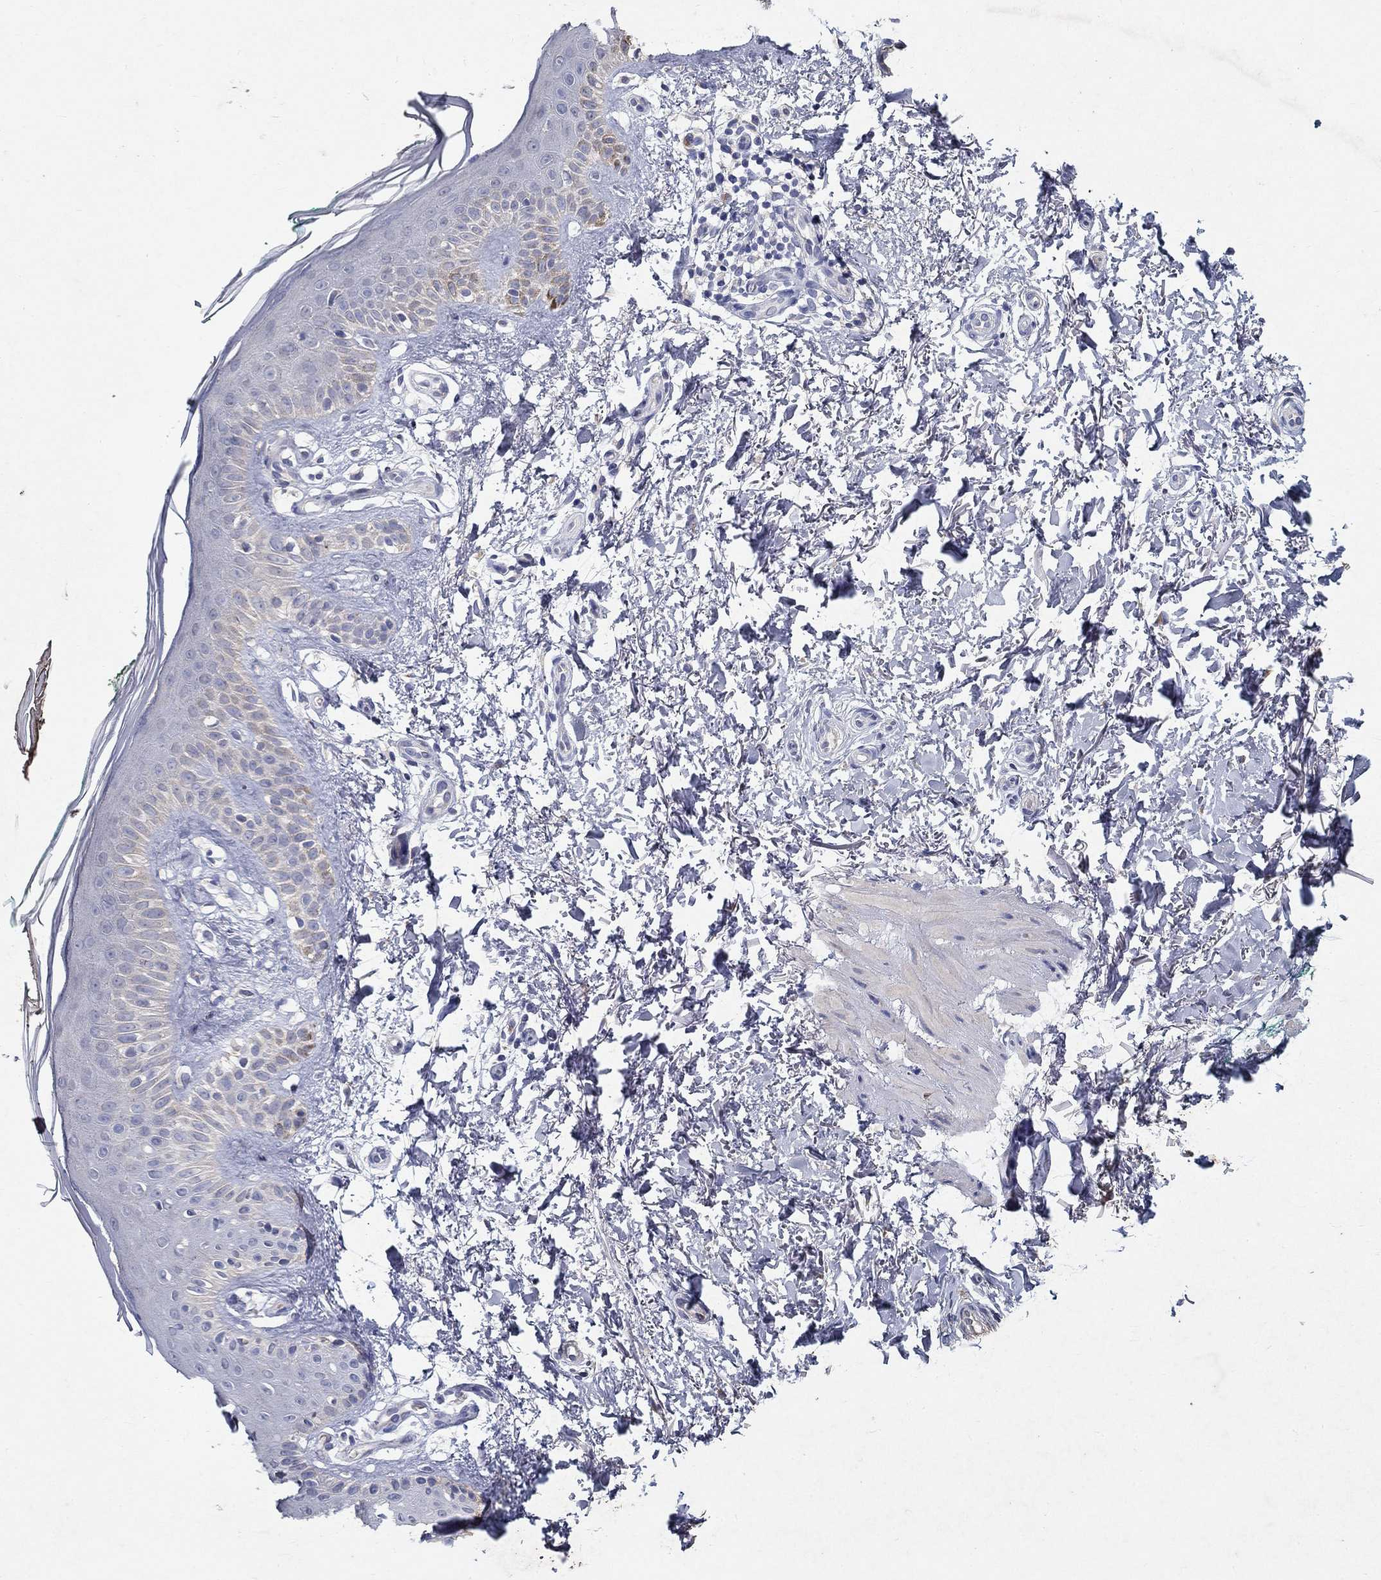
{"staining": {"intensity": "negative", "quantity": "none", "location": "none"}, "tissue": "skin", "cell_type": "Fibroblasts", "image_type": "normal", "snomed": [{"axis": "morphology", "description": "Normal tissue, NOS"}, {"axis": "morphology", "description": "Inflammation, NOS"}, {"axis": "morphology", "description": "Fibrosis, NOS"}, {"axis": "topography", "description": "Skin"}], "caption": "The histopathology image reveals no significant expression in fibroblasts of skin.", "gene": "PROZ", "patient": {"sex": "male", "age": 71}}